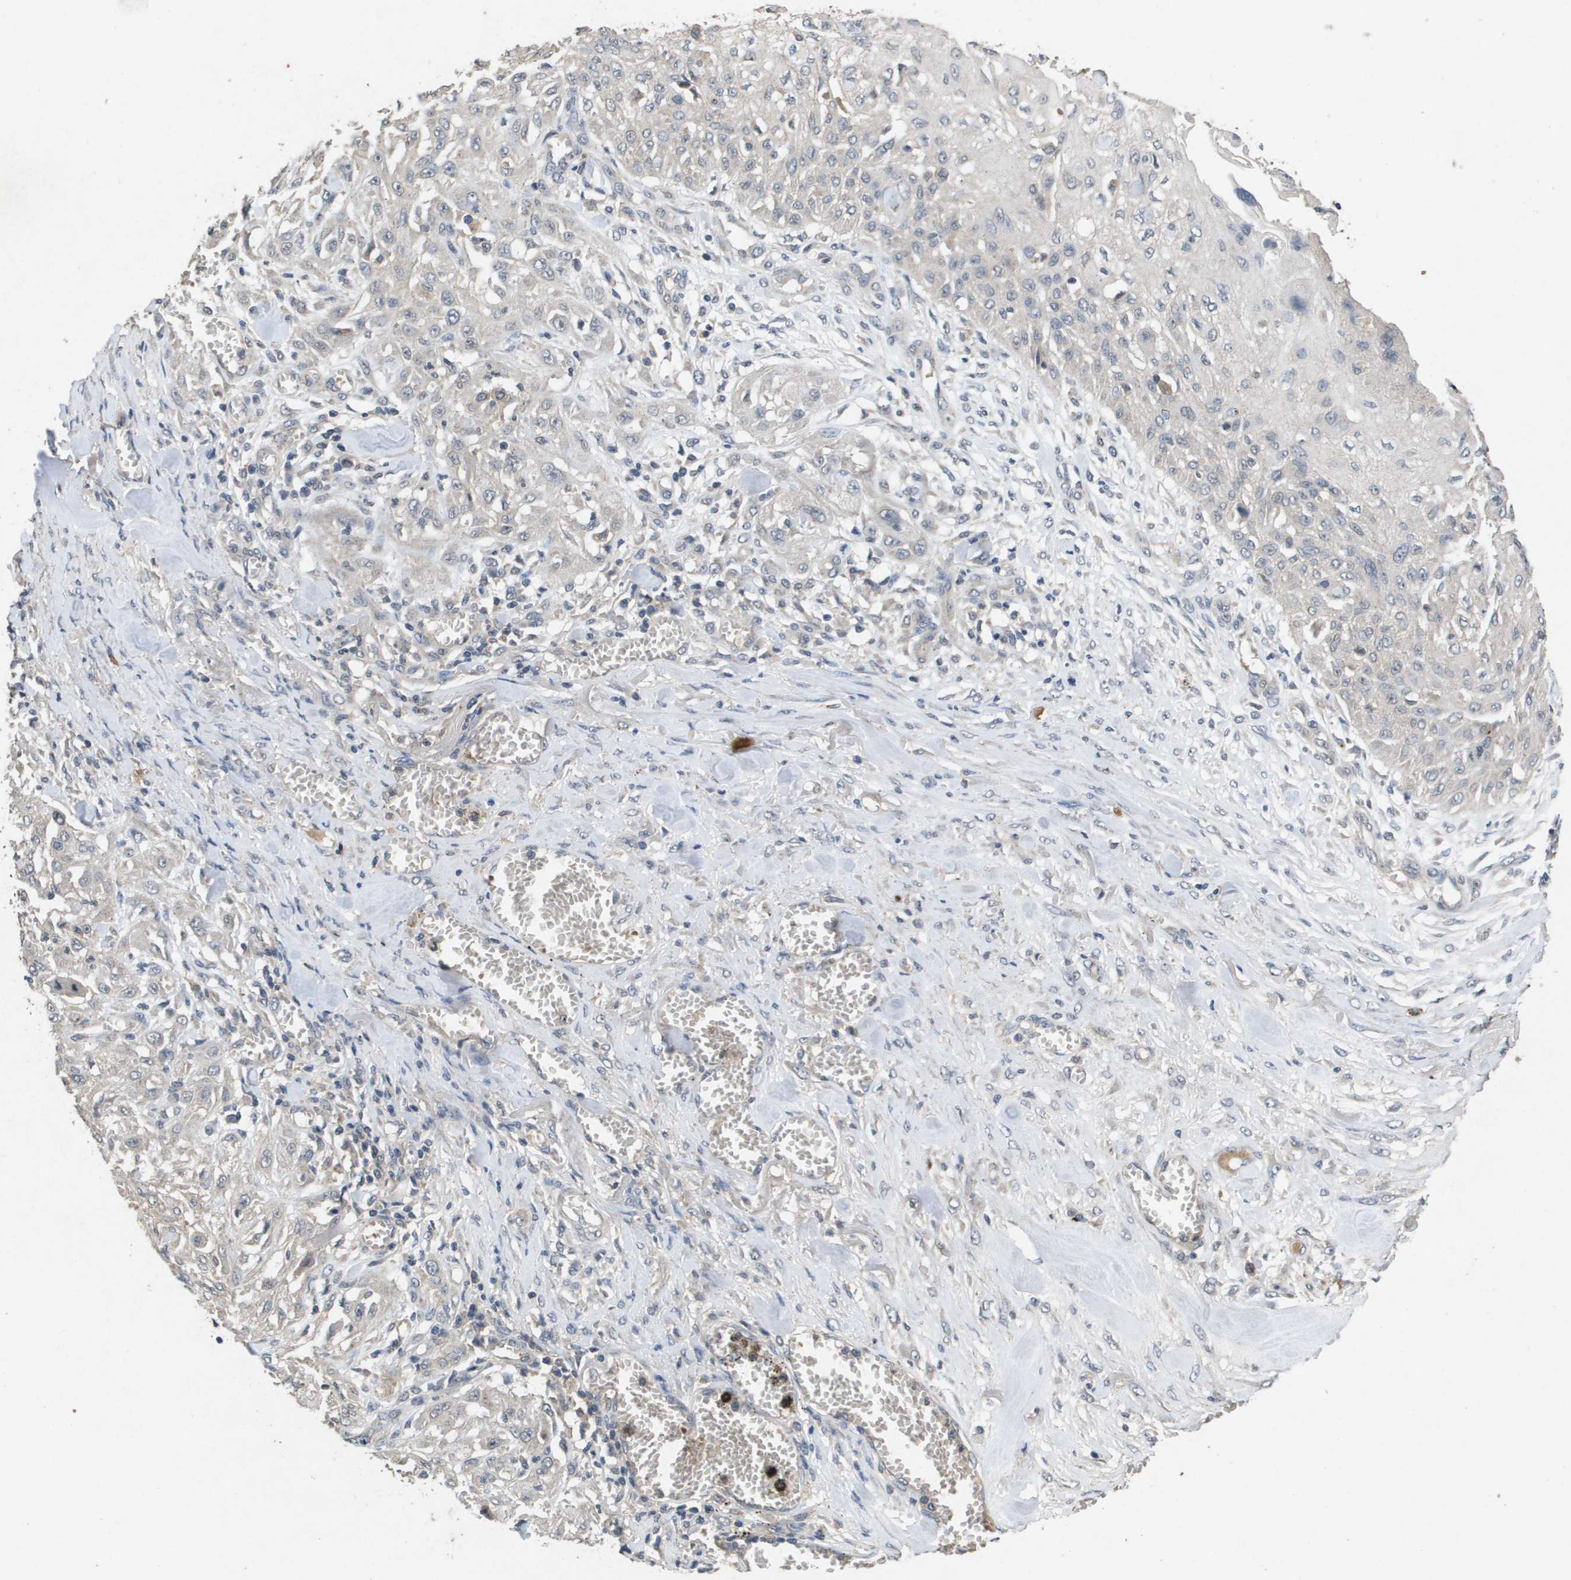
{"staining": {"intensity": "negative", "quantity": "none", "location": "none"}, "tissue": "skin cancer", "cell_type": "Tumor cells", "image_type": "cancer", "snomed": [{"axis": "morphology", "description": "Squamous cell carcinoma, NOS"}, {"axis": "morphology", "description": "Squamous cell carcinoma, metastatic, NOS"}, {"axis": "topography", "description": "Skin"}, {"axis": "topography", "description": "Lymph node"}], "caption": "The image exhibits no staining of tumor cells in skin cancer (metastatic squamous cell carcinoma). (DAB (3,3'-diaminobenzidine) IHC visualized using brightfield microscopy, high magnification).", "gene": "PROC", "patient": {"sex": "male", "age": 75}}